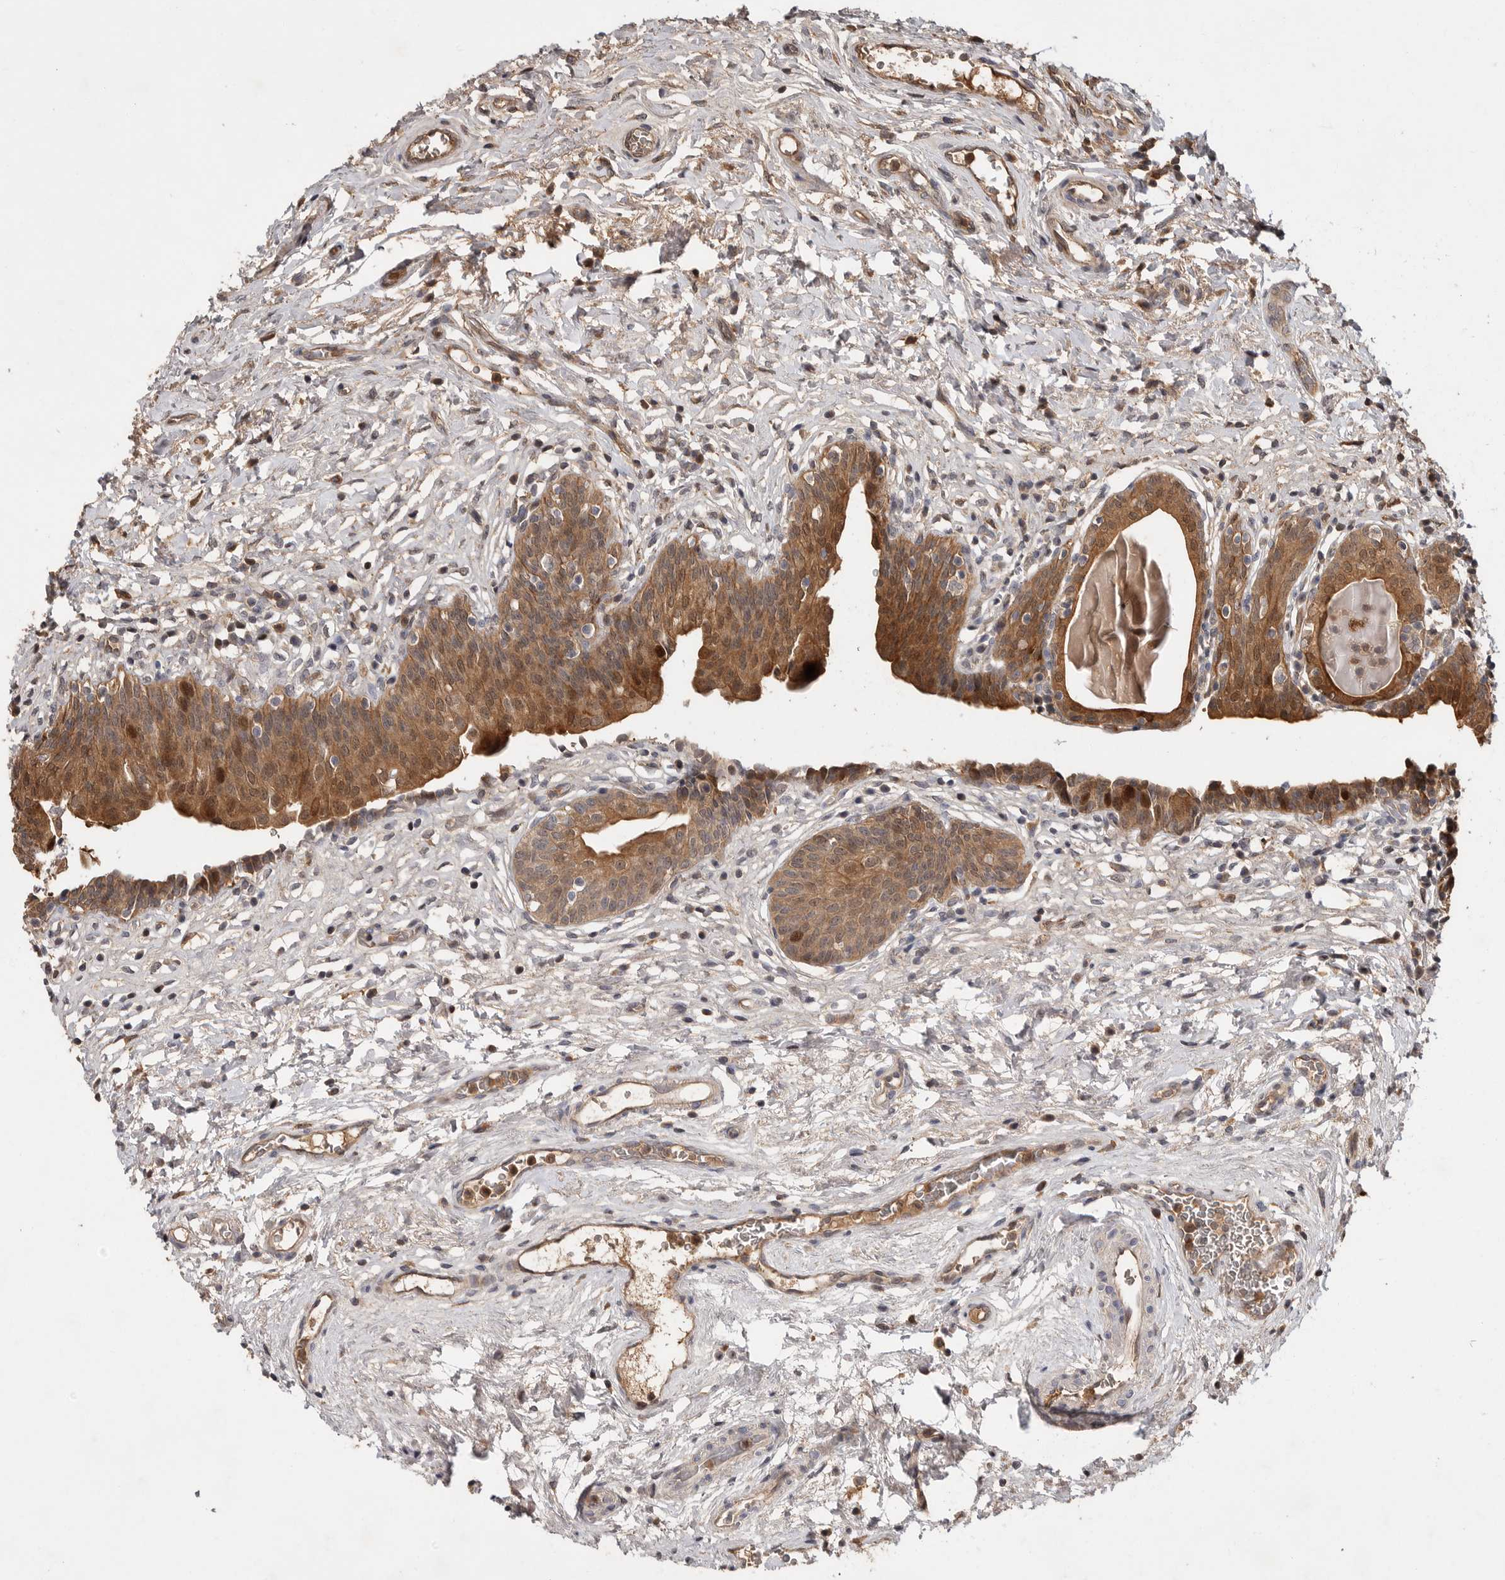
{"staining": {"intensity": "moderate", "quantity": ">75%", "location": "cytoplasmic/membranous,nuclear"}, "tissue": "urinary bladder", "cell_type": "Urothelial cells", "image_type": "normal", "snomed": [{"axis": "morphology", "description": "Normal tissue, NOS"}, {"axis": "topography", "description": "Urinary bladder"}], "caption": "High-power microscopy captured an immunohistochemistry micrograph of unremarkable urinary bladder, revealing moderate cytoplasmic/membranous,nuclear positivity in about >75% of urothelial cells. (Stains: DAB in brown, nuclei in blue, Microscopy: brightfield microscopy at high magnification).", "gene": "VN1R4", "patient": {"sex": "male", "age": 83}}